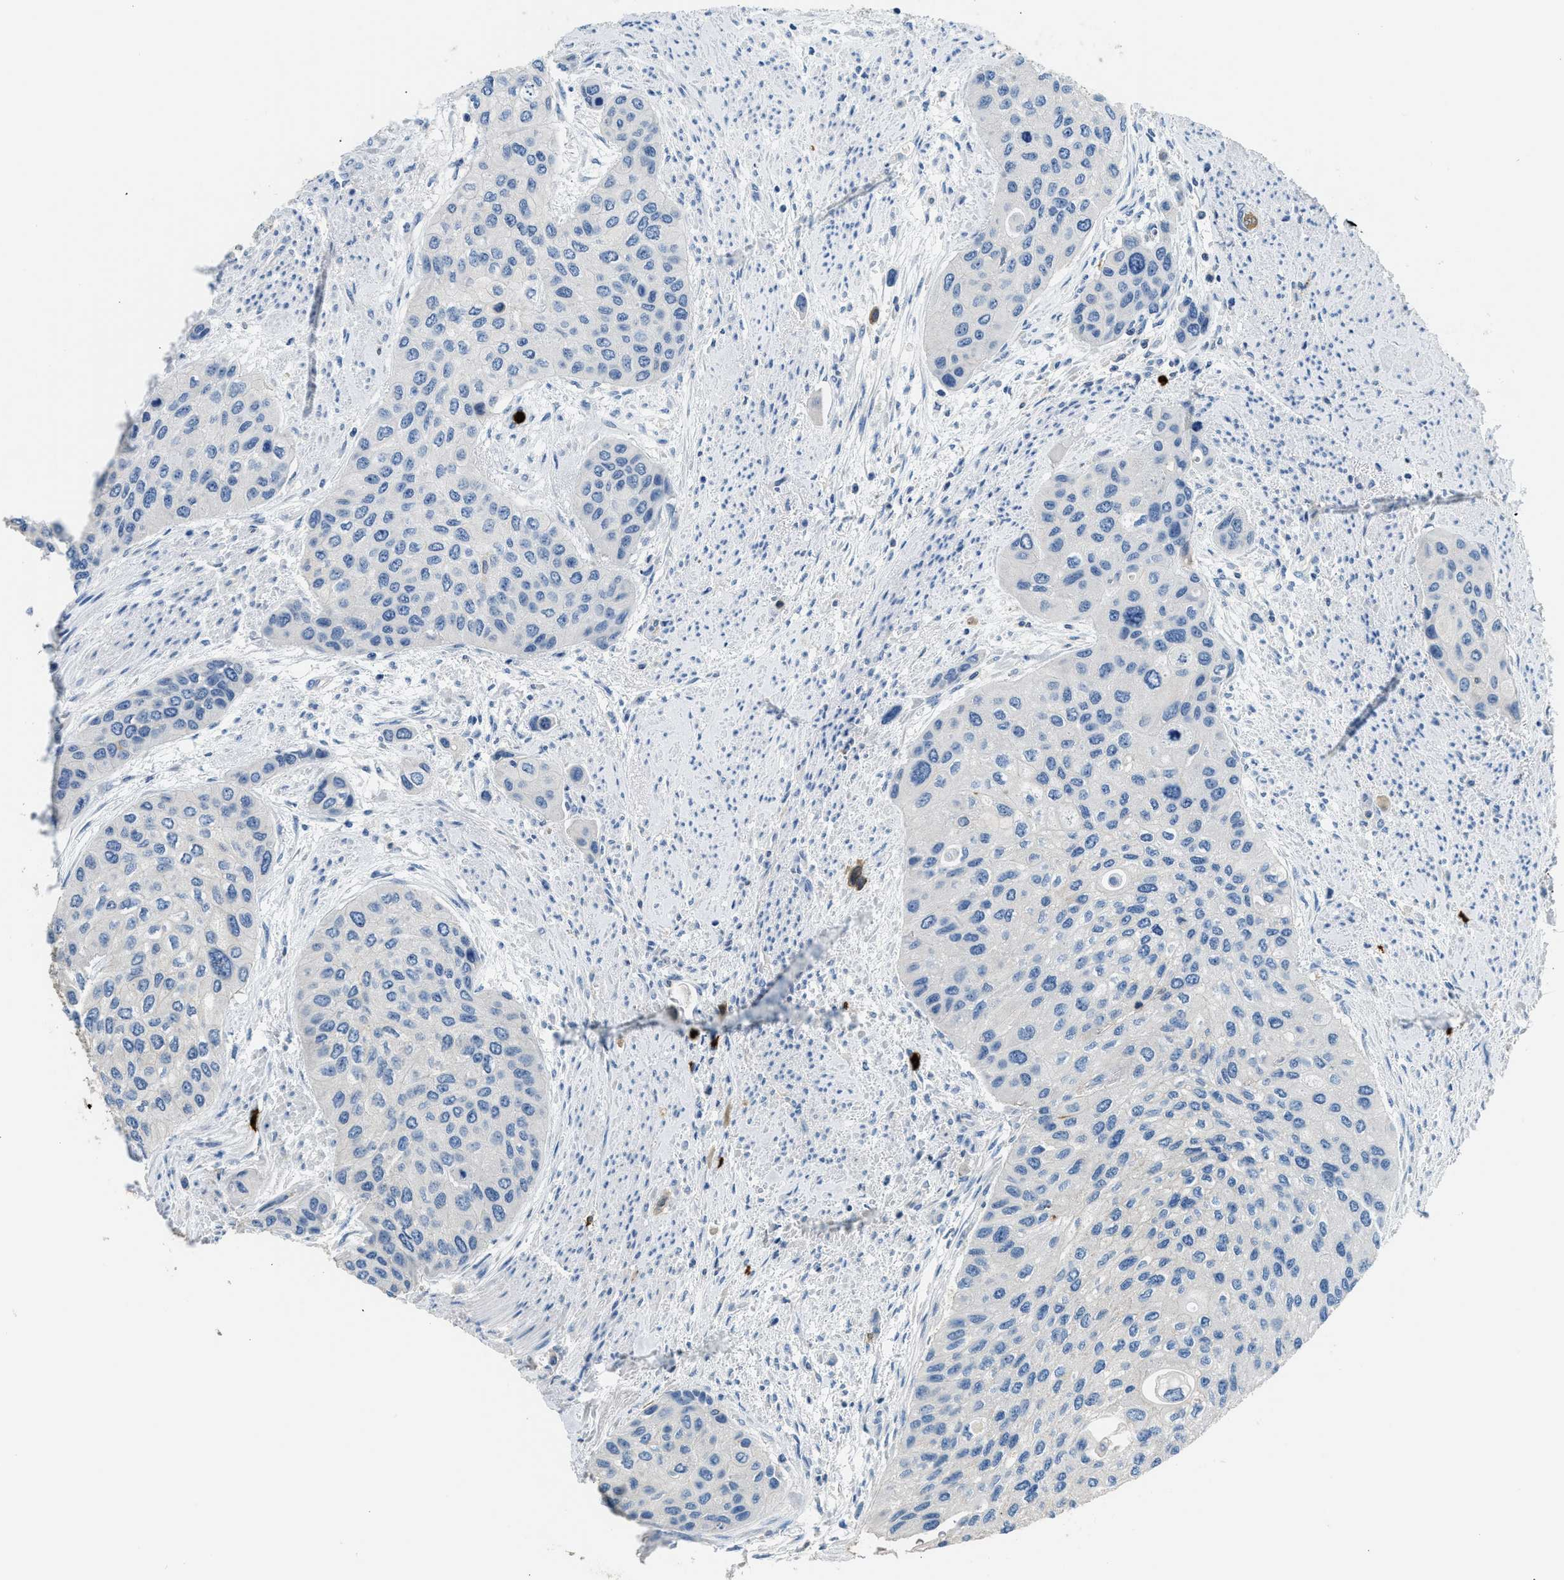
{"staining": {"intensity": "negative", "quantity": "none", "location": "none"}, "tissue": "urothelial cancer", "cell_type": "Tumor cells", "image_type": "cancer", "snomed": [{"axis": "morphology", "description": "Urothelial carcinoma, High grade"}, {"axis": "topography", "description": "Urinary bladder"}], "caption": "Image shows no significant protein staining in tumor cells of urothelial cancer. (IHC, brightfield microscopy, high magnification).", "gene": "ANXA3", "patient": {"sex": "female", "age": 56}}